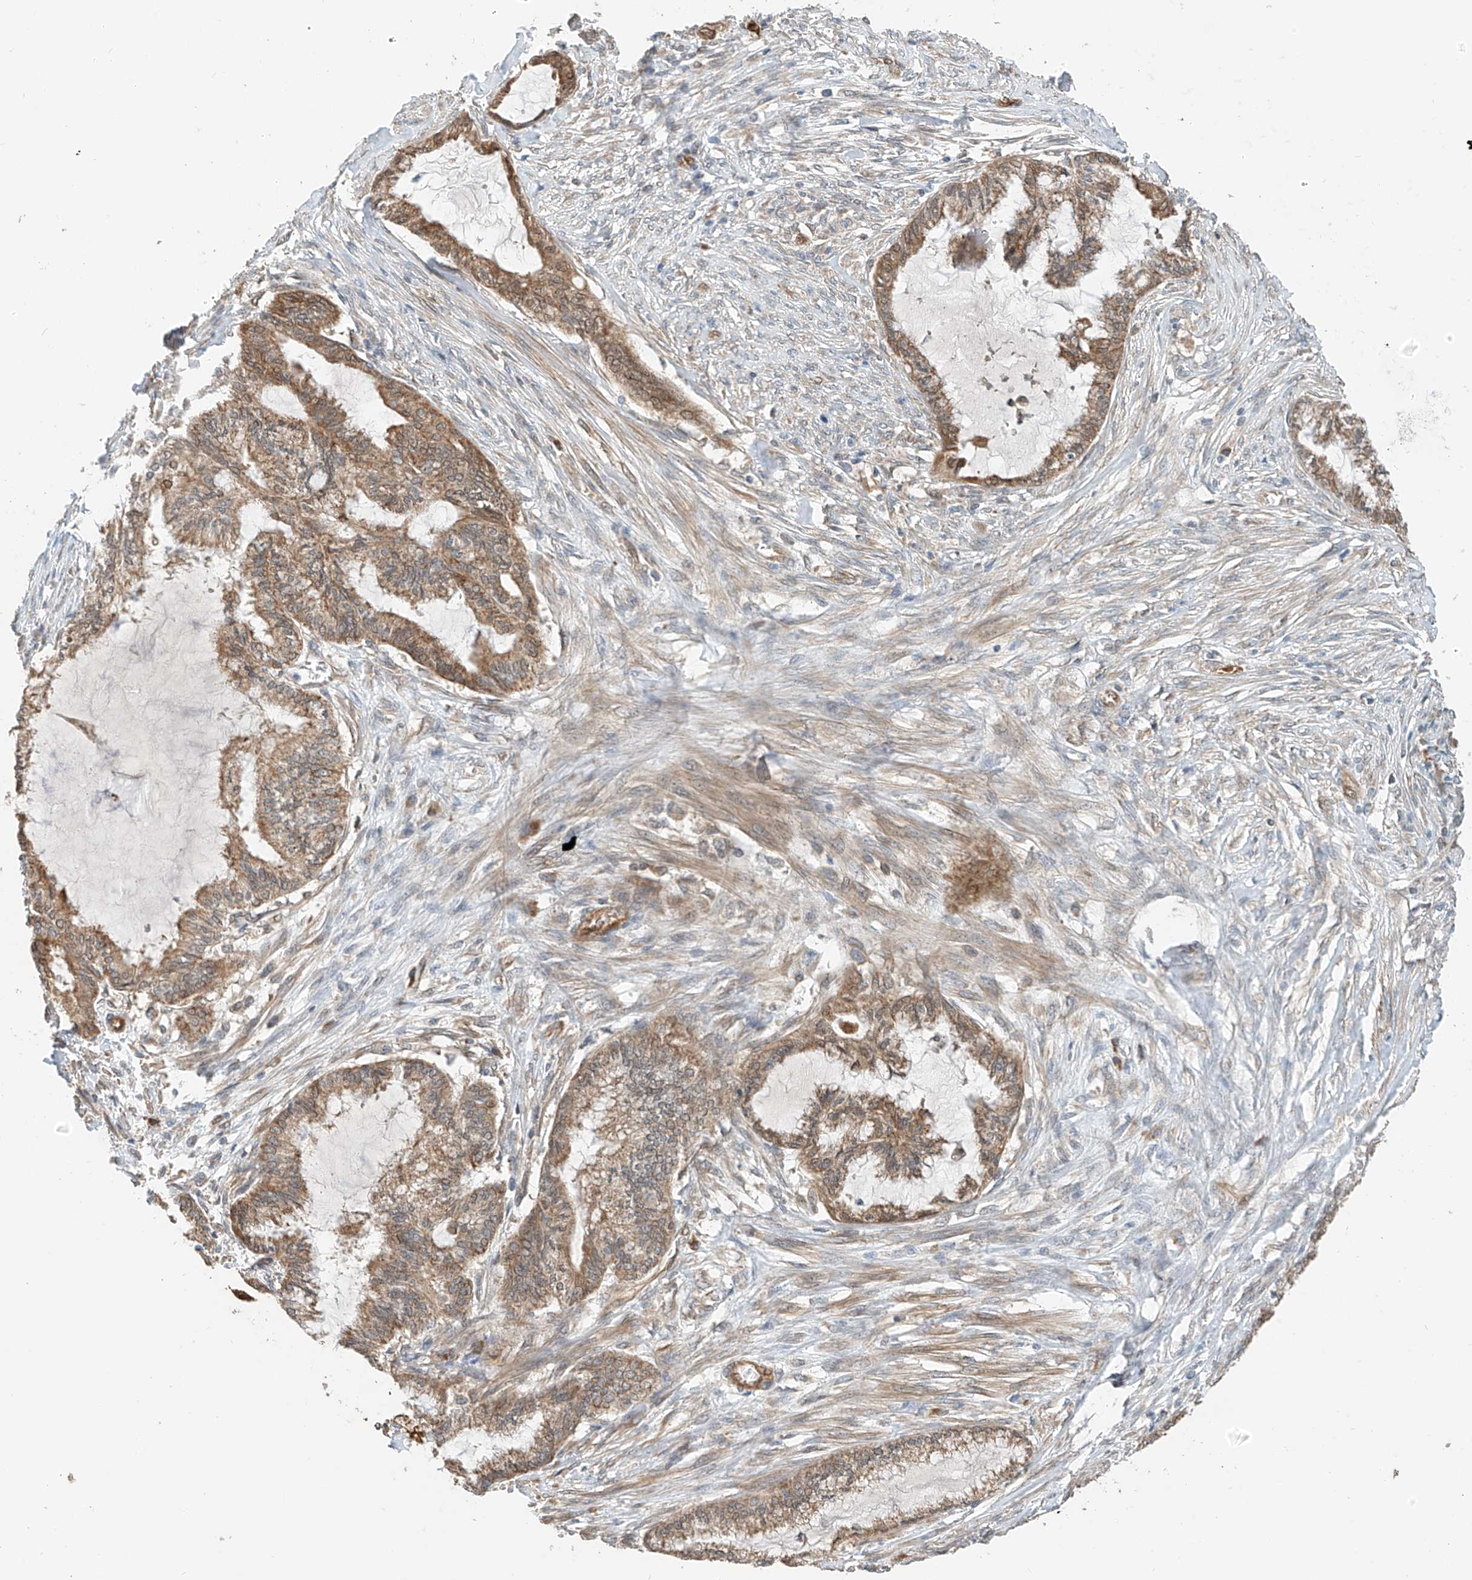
{"staining": {"intensity": "moderate", "quantity": ">75%", "location": "cytoplasmic/membranous"}, "tissue": "endometrial cancer", "cell_type": "Tumor cells", "image_type": "cancer", "snomed": [{"axis": "morphology", "description": "Adenocarcinoma, NOS"}, {"axis": "topography", "description": "Endometrium"}], "caption": "This image exhibits immunohistochemistry staining of endometrial cancer (adenocarcinoma), with medium moderate cytoplasmic/membranous staining in about >75% of tumor cells.", "gene": "PPA2", "patient": {"sex": "female", "age": 86}}